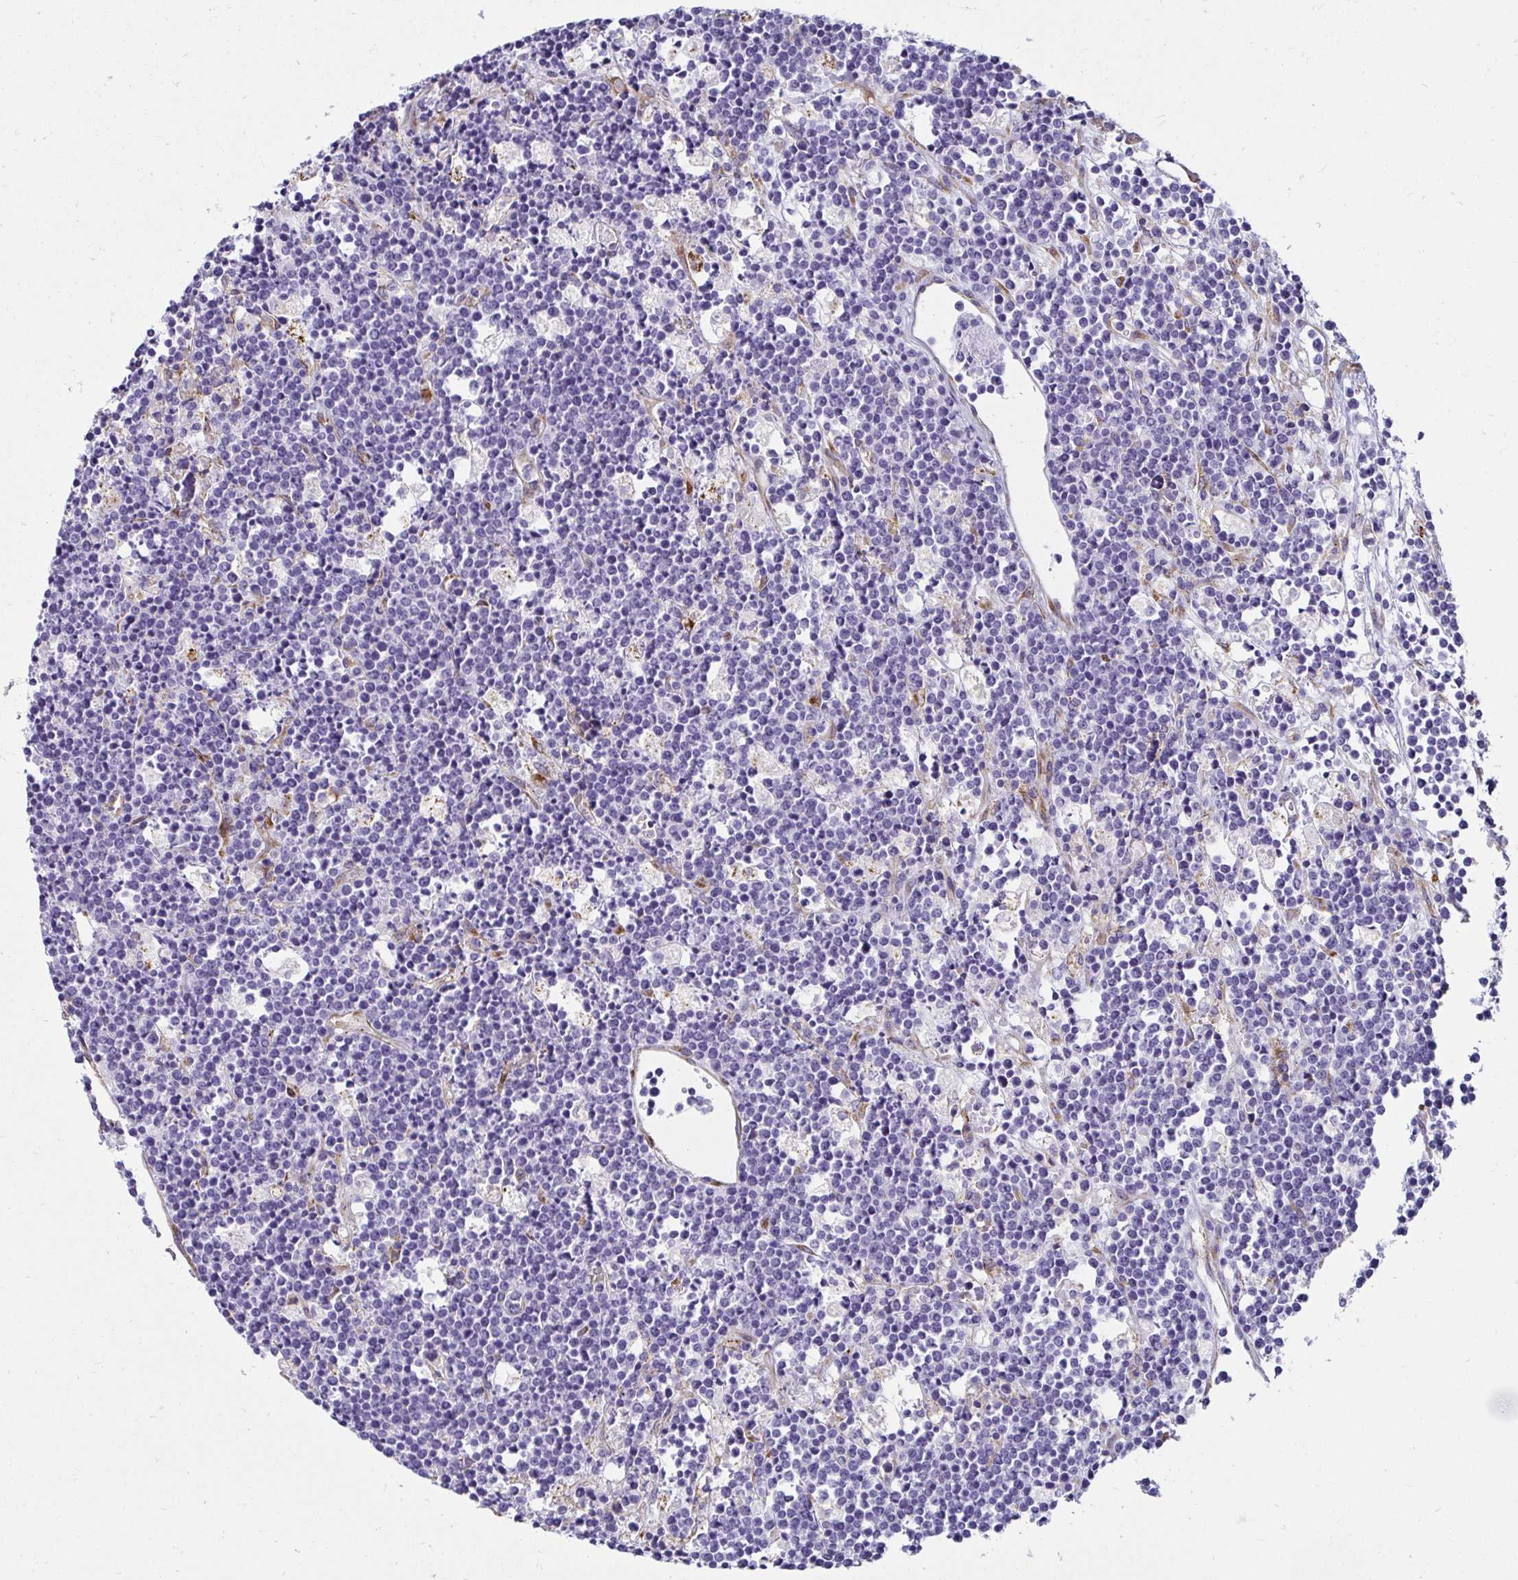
{"staining": {"intensity": "negative", "quantity": "none", "location": "none"}, "tissue": "lymphoma", "cell_type": "Tumor cells", "image_type": "cancer", "snomed": [{"axis": "morphology", "description": "Malignant lymphoma, non-Hodgkin's type, High grade"}, {"axis": "topography", "description": "Ovary"}], "caption": "This is an IHC histopathology image of human lymphoma. There is no staining in tumor cells.", "gene": "ANKRD62", "patient": {"sex": "female", "age": 56}}